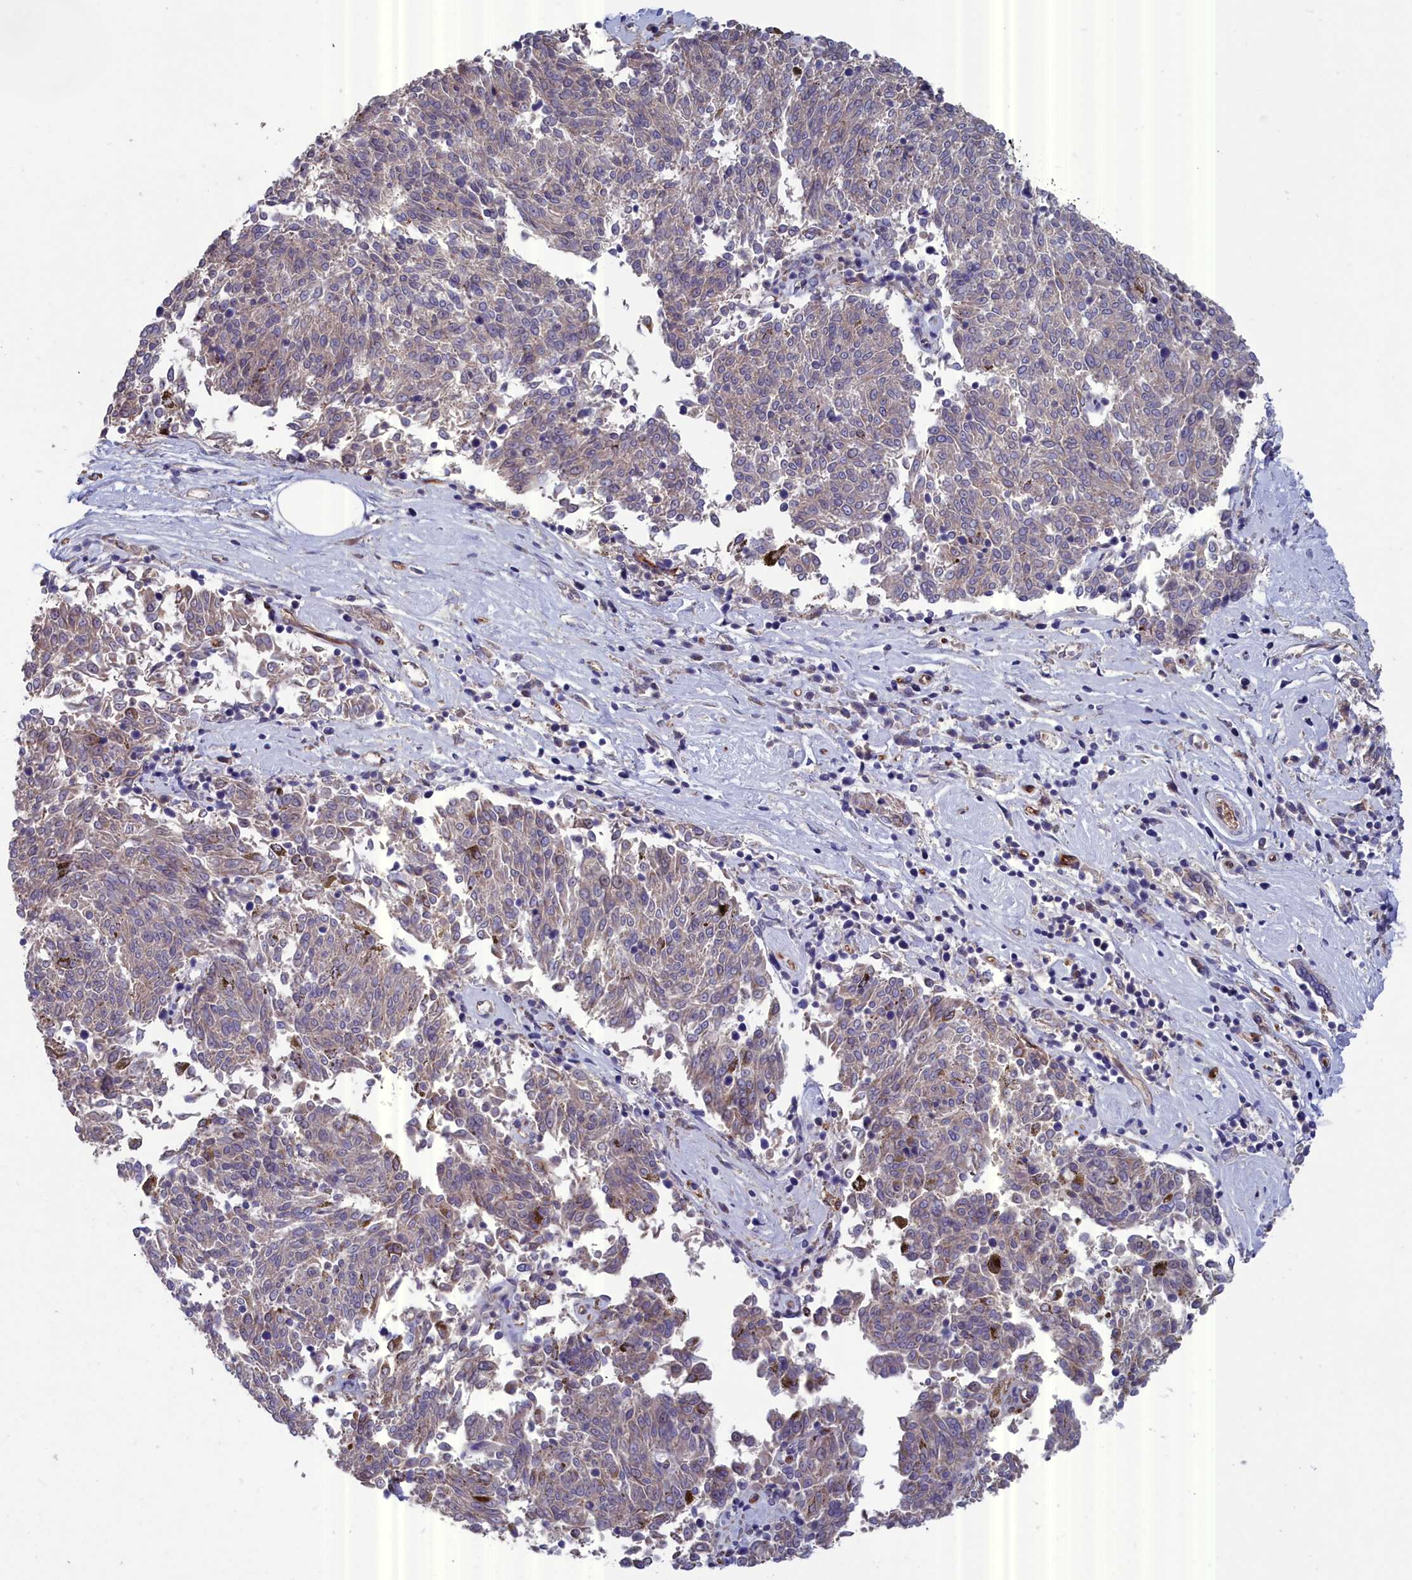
{"staining": {"intensity": "negative", "quantity": "none", "location": "none"}, "tissue": "melanoma", "cell_type": "Tumor cells", "image_type": "cancer", "snomed": [{"axis": "morphology", "description": "Malignant melanoma, NOS"}, {"axis": "topography", "description": "Skin"}], "caption": "The immunohistochemistry photomicrograph has no significant expression in tumor cells of malignant melanoma tissue.", "gene": "RDX", "patient": {"sex": "female", "age": 72}}